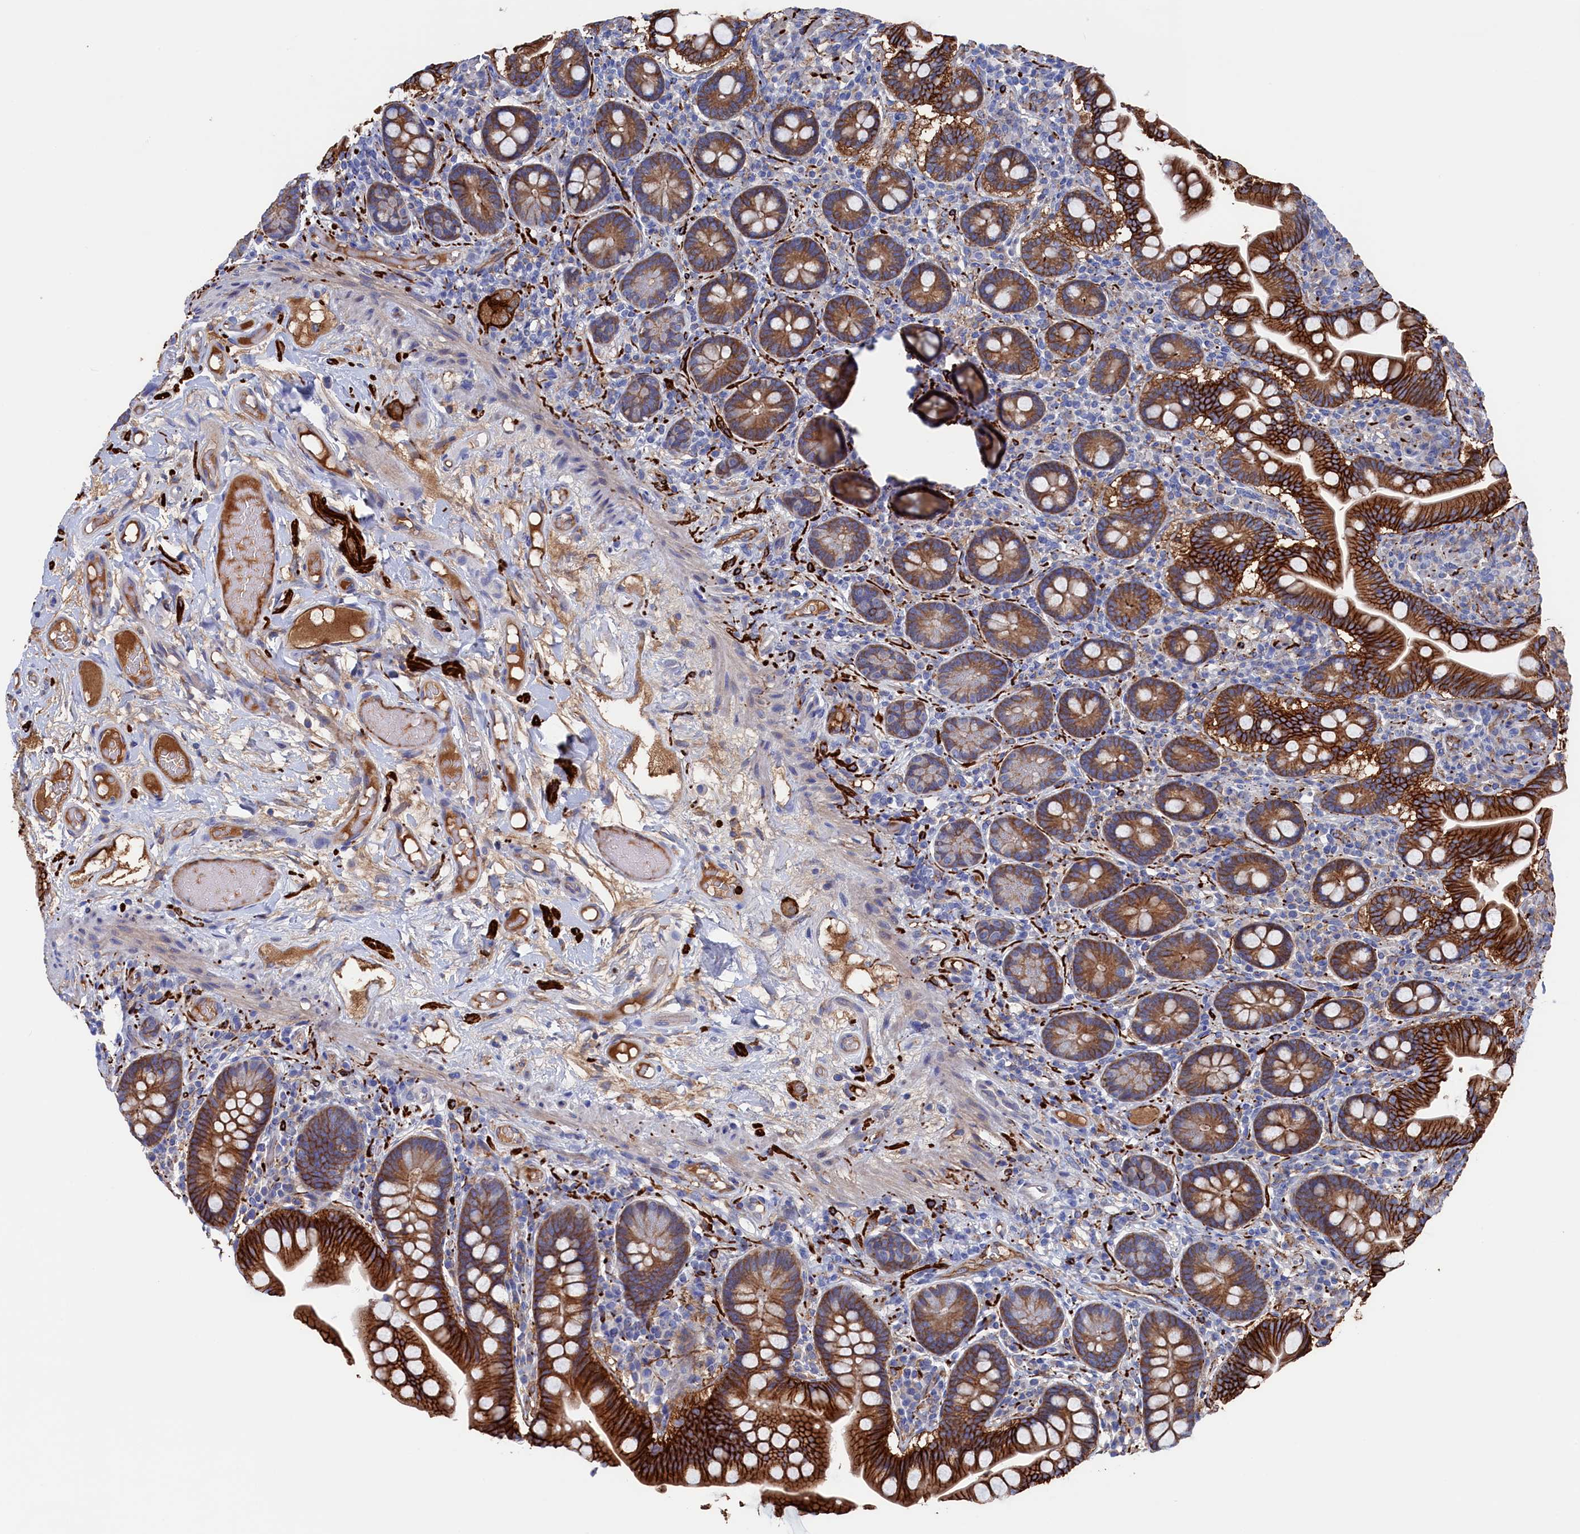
{"staining": {"intensity": "strong", "quantity": ">75%", "location": "cytoplasmic/membranous"}, "tissue": "small intestine", "cell_type": "Glandular cells", "image_type": "normal", "snomed": [{"axis": "morphology", "description": "Normal tissue, NOS"}, {"axis": "topography", "description": "Small intestine"}], "caption": "Immunohistochemistry (IHC) micrograph of unremarkable human small intestine stained for a protein (brown), which exhibits high levels of strong cytoplasmic/membranous expression in about >75% of glandular cells.", "gene": "C12orf73", "patient": {"sex": "female", "age": 64}}